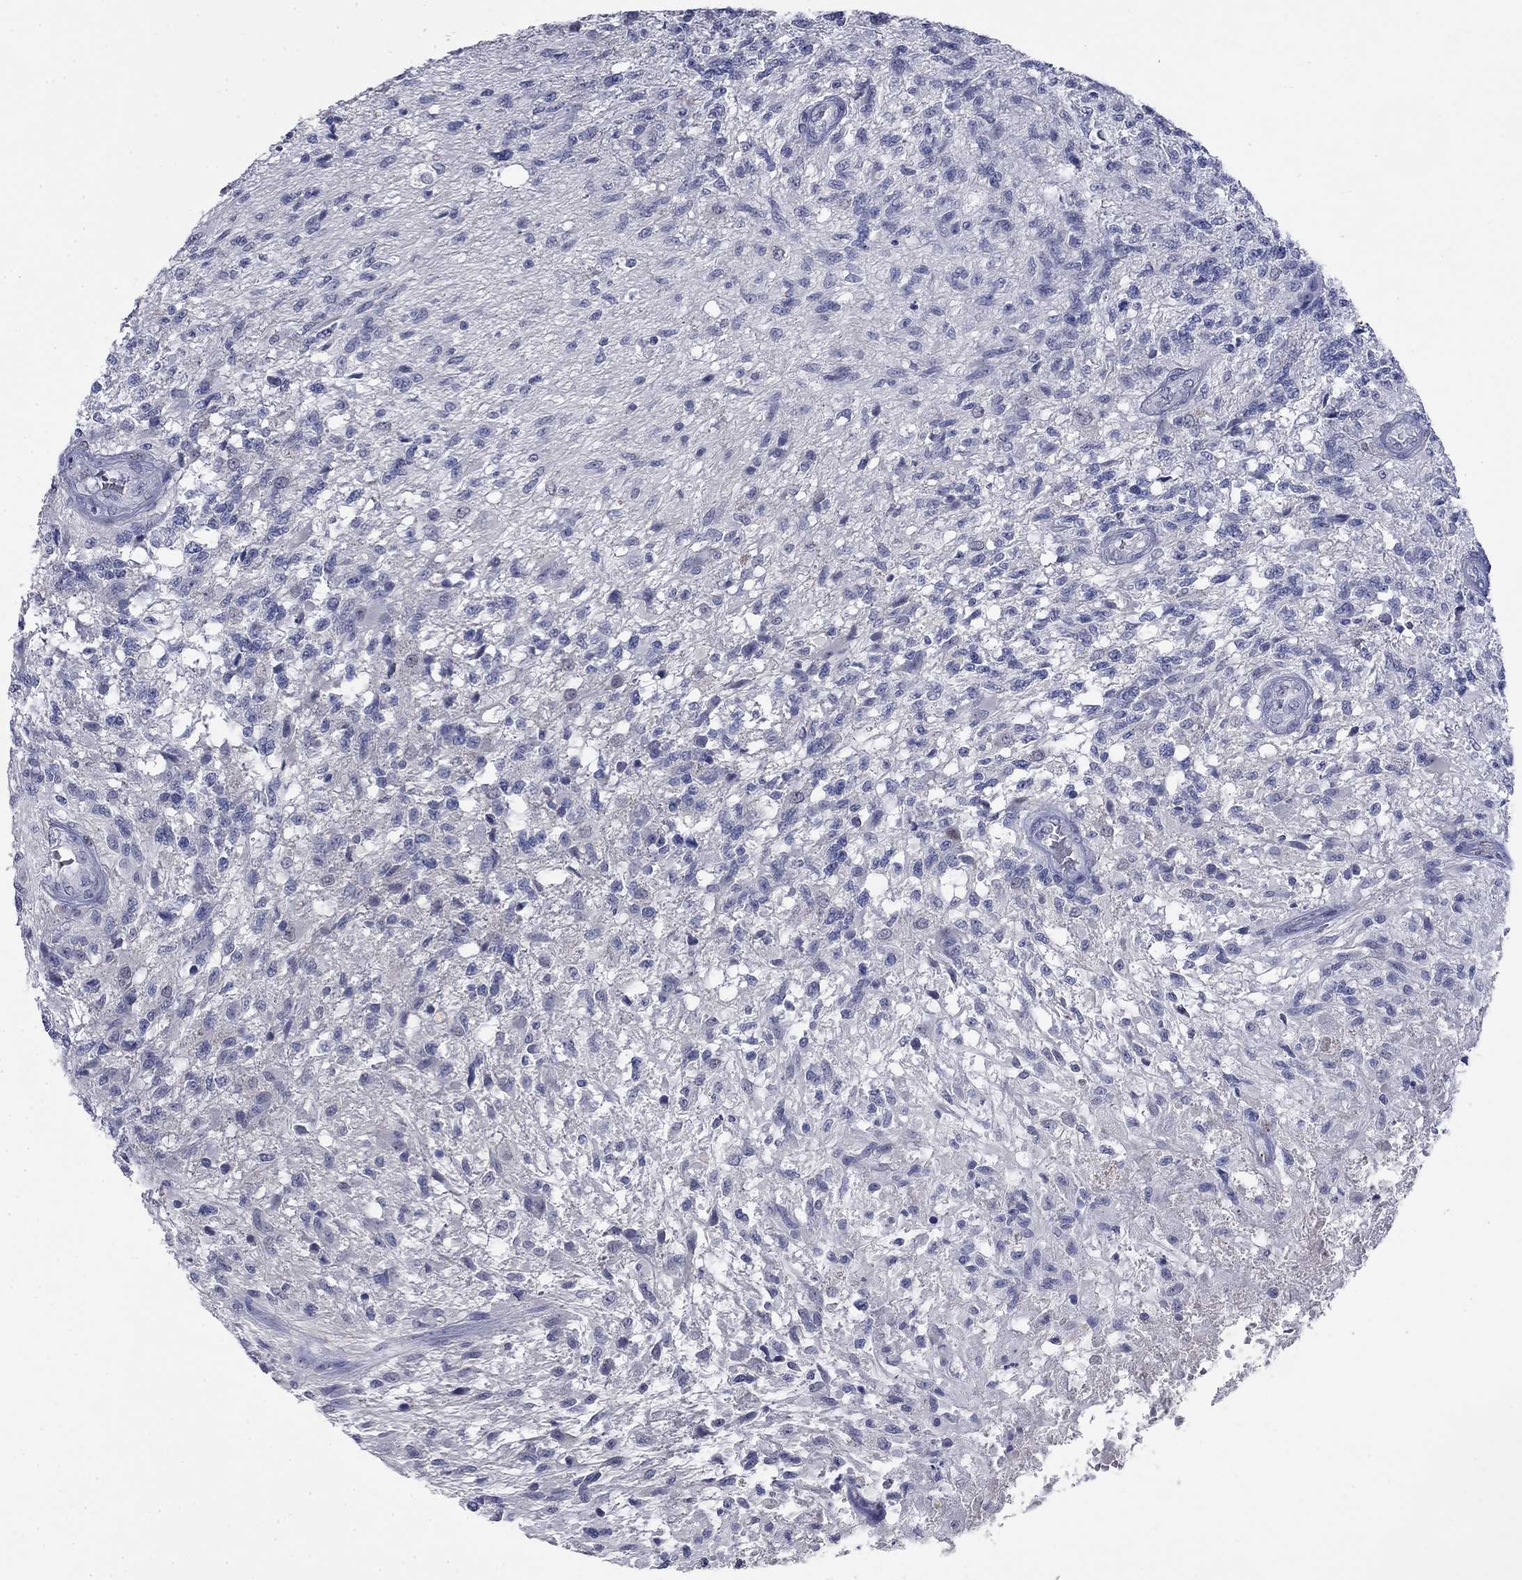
{"staining": {"intensity": "negative", "quantity": "none", "location": "none"}, "tissue": "glioma", "cell_type": "Tumor cells", "image_type": "cancer", "snomed": [{"axis": "morphology", "description": "Glioma, malignant, High grade"}, {"axis": "topography", "description": "Brain"}], "caption": "Immunohistochemistry histopathology image of human malignant glioma (high-grade) stained for a protein (brown), which demonstrates no staining in tumor cells.", "gene": "SLC51A", "patient": {"sex": "male", "age": 56}}